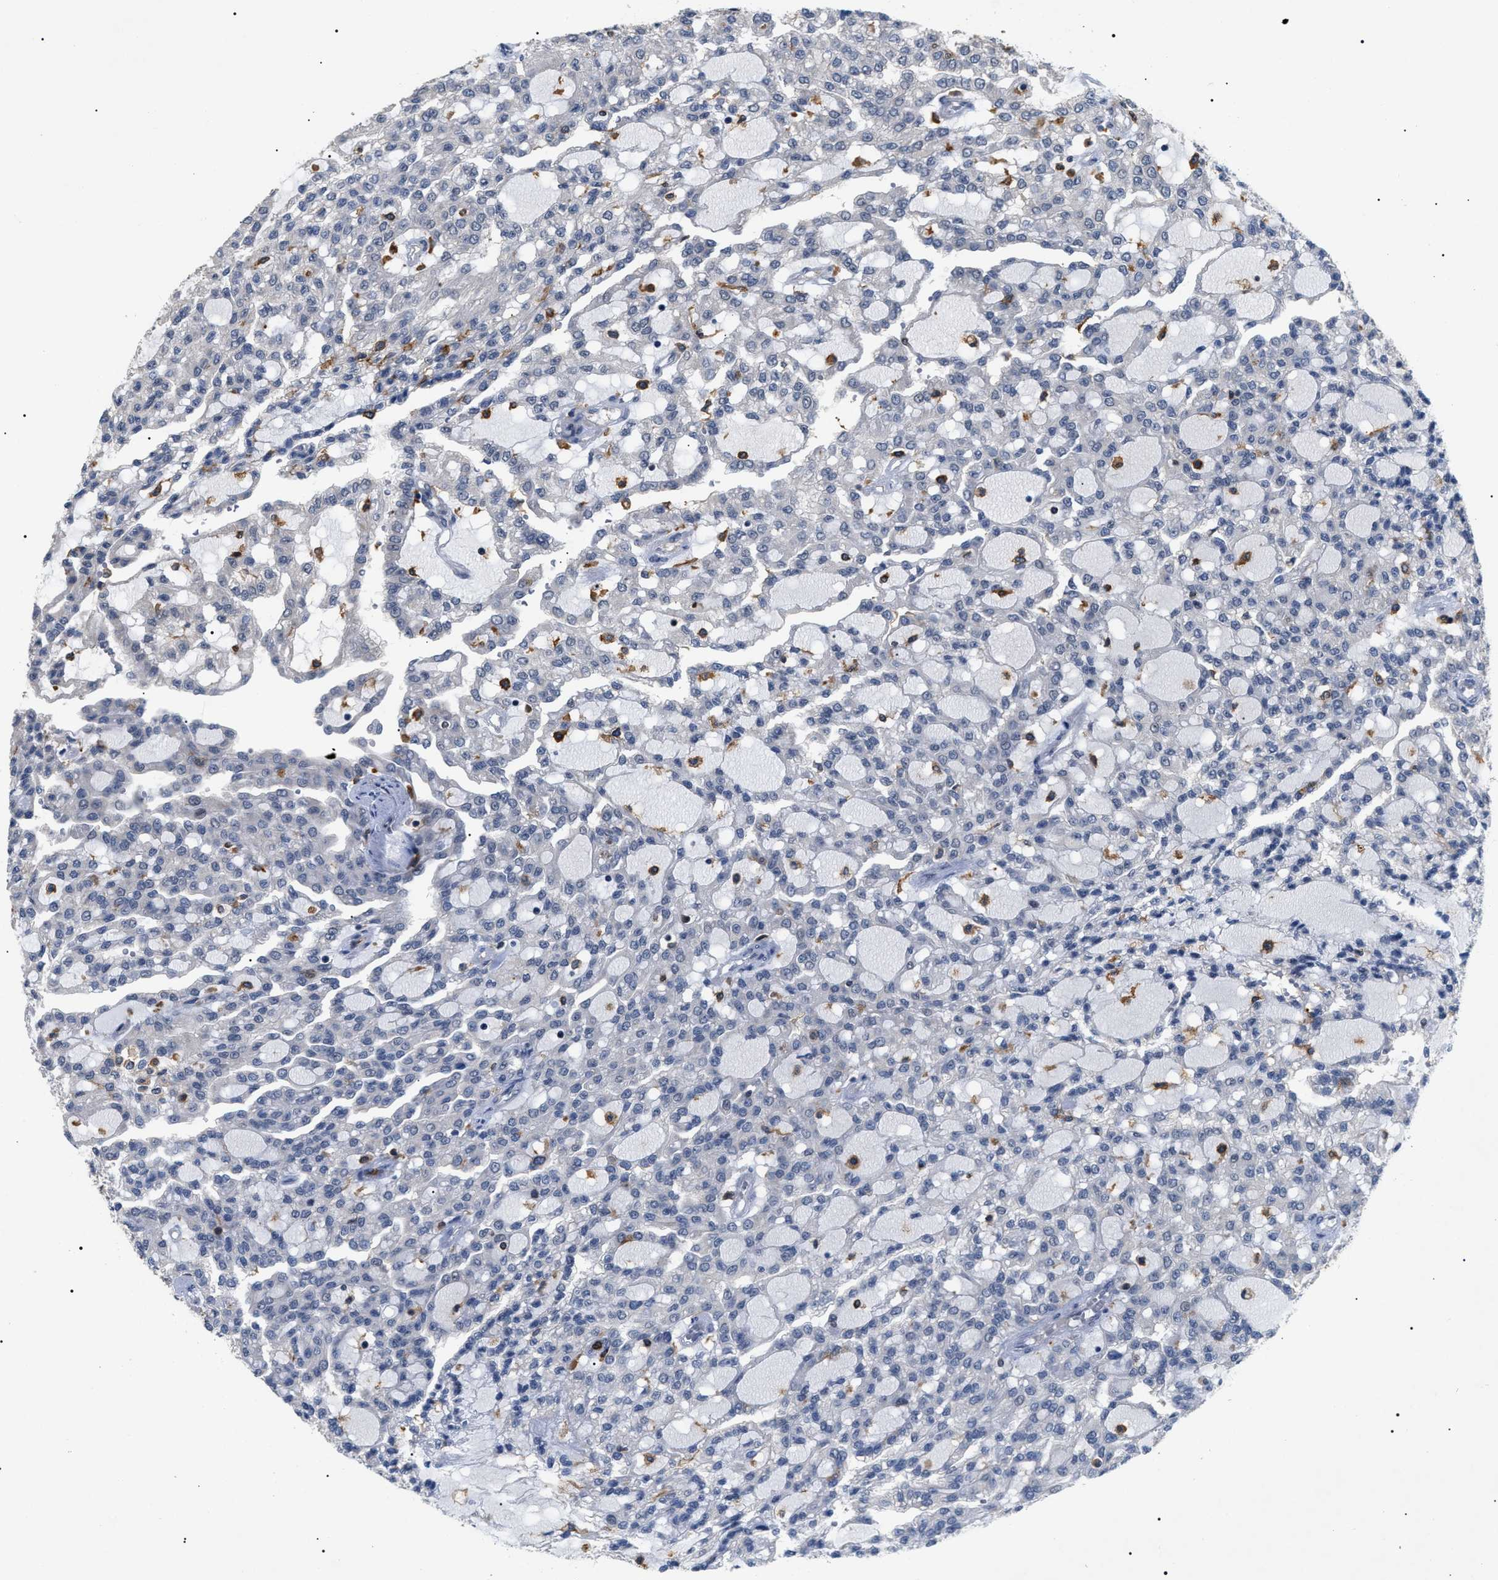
{"staining": {"intensity": "negative", "quantity": "none", "location": "none"}, "tissue": "renal cancer", "cell_type": "Tumor cells", "image_type": "cancer", "snomed": [{"axis": "morphology", "description": "Adenocarcinoma, NOS"}, {"axis": "topography", "description": "Kidney"}], "caption": "IHC micrograph of adenocarcinoma (renal) stained for a protein (brown), which shows no expression in tumor cells.", "gene": "CD300A", "patient": {"sex": "male", "age": 63}}